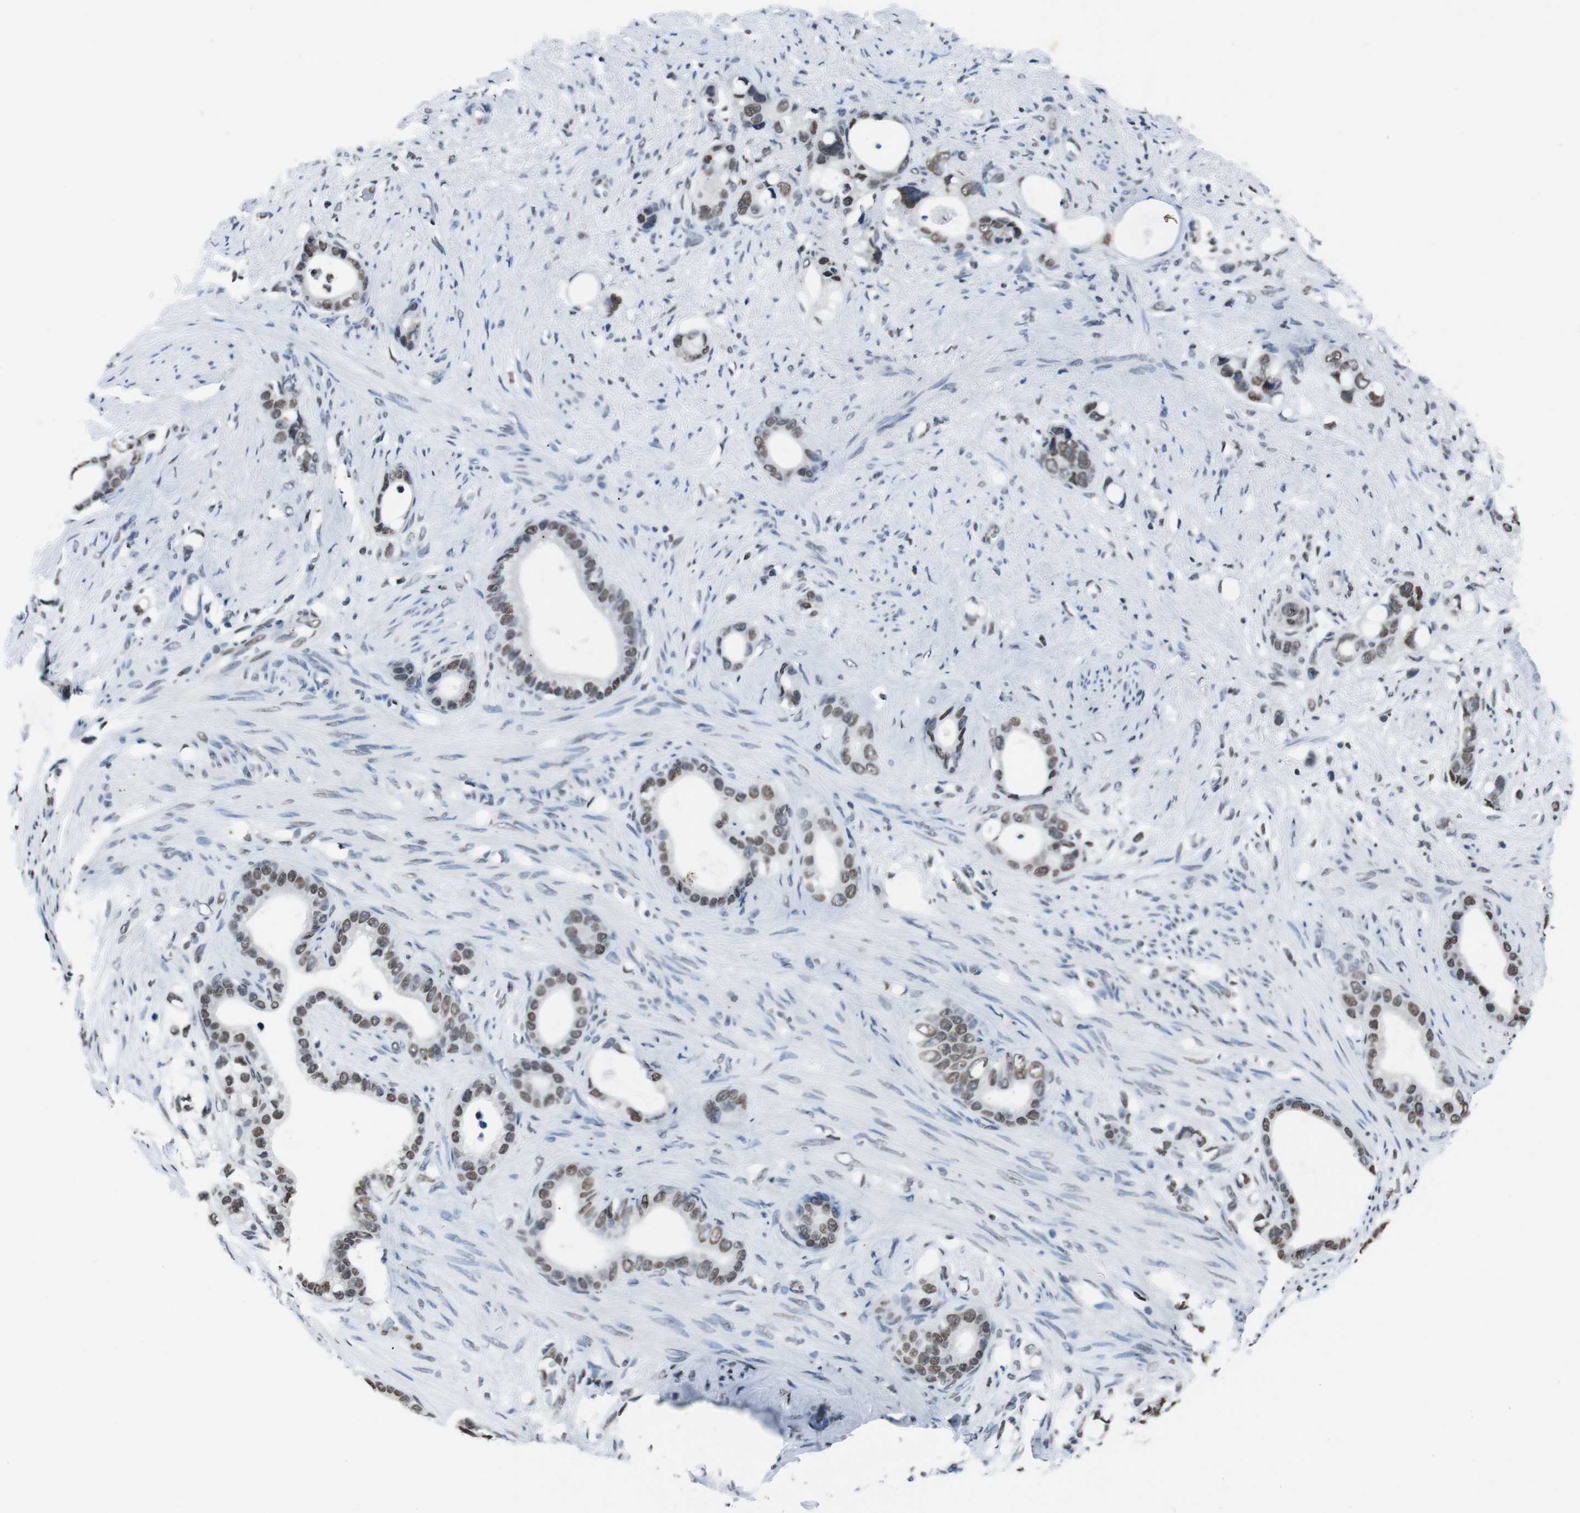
{"staining": {"intensity": "moderate", "quantity": ">75%", "location": "nuclear"}, "tissue": "stomach cancer", "cell_type": "Tumor cells", "image_type": "cancer", "snomed": [{"axis": "morphology", "description": "Adenocarcinoma, NOS"}, {"axis": "topography", "description": "Stomach"}], "caption": "Stomach cancer (adenocarcinoma) tissue shows moderate nuclear staining in about >75% of tumor cells, visualized by immunohistochemistry. The protein is shown in brown color, while the nuclei are stained blue.", "gene": "PIP4P2", "patient": {"sex": "female", "age": 75}}